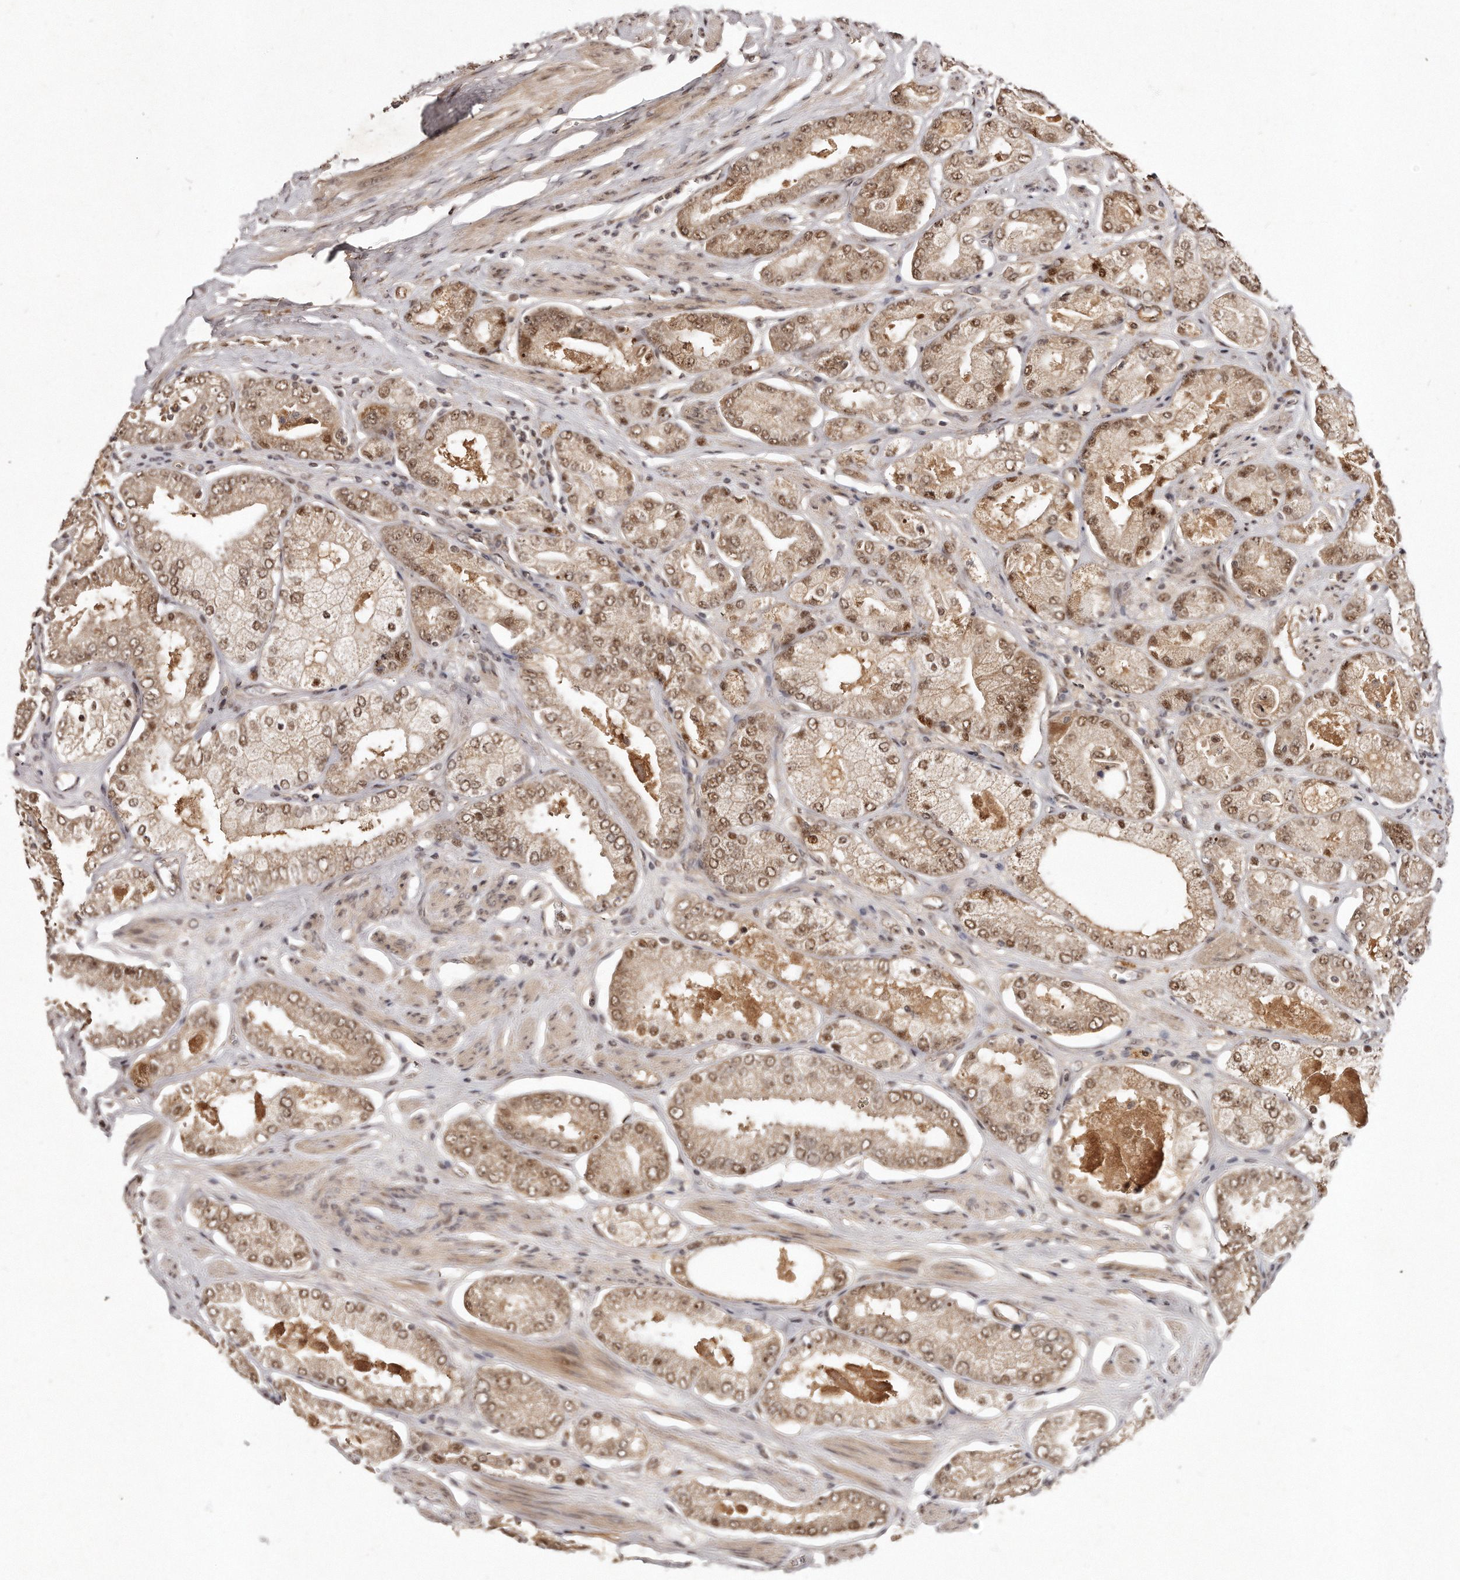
{"staining": {"intensity": "moderate", "quantity": ">75%", "location": "cytoplasmic/membranous,nuclear"}, "tissue": "prostate cancer", "cell_type": "Tumor cells", "image_type": "cancer", "snomed": [{"axis": "morphology", "description": "Adenocarcinoma, High grade"}, {"axis": "topography", "description": "Prostate"}], "caption": "Immunohistochemistry image of human prostate cancer (adenocarcinoma (high-grade)) stained for a protein (brown), which displays medium levels of moderate cytoplasmic/membranous and nuclear positivity in about >75% of tumor cells.", "gene": "SOX4", "patient": {"sex": "male", "age": 58}}